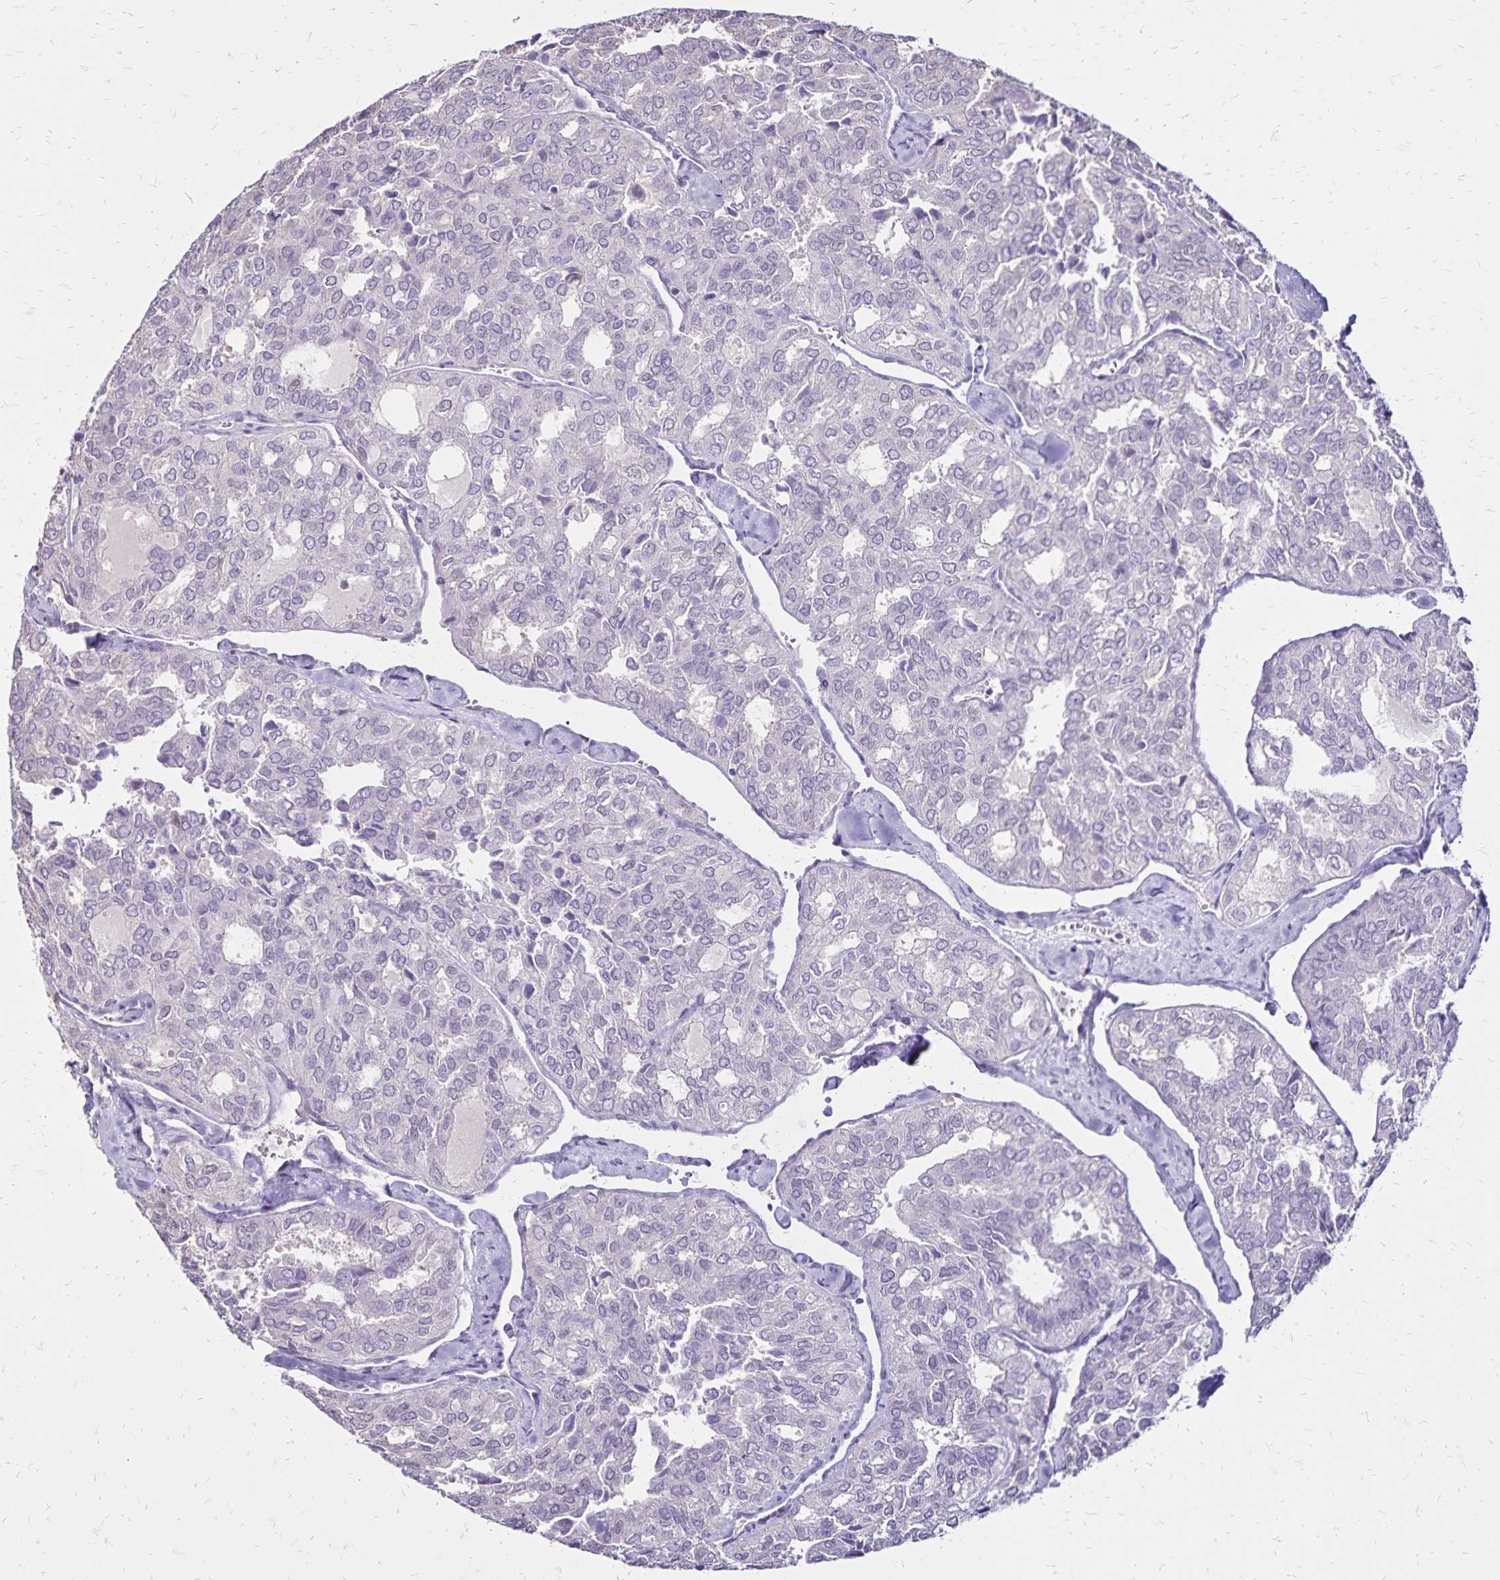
{"staining": {"intensity": "negative", "quantity": "none", "location": "none"}, "tissue": "thyroid cancer", "cell_type": "Tumor cells", "image_type": "cancer", "snomed": [{"axis": "morphology", "description": "Follicular adenoma carcinoma, NOS"}, {"axis": "topography", "description": "Thyroid gland"}], "caption": "Image shows no significant protein positivity in tumor cells of thyroid cancer.", "gene": "SH3GL3", "patient": {"sex": "male", "age": 75}}